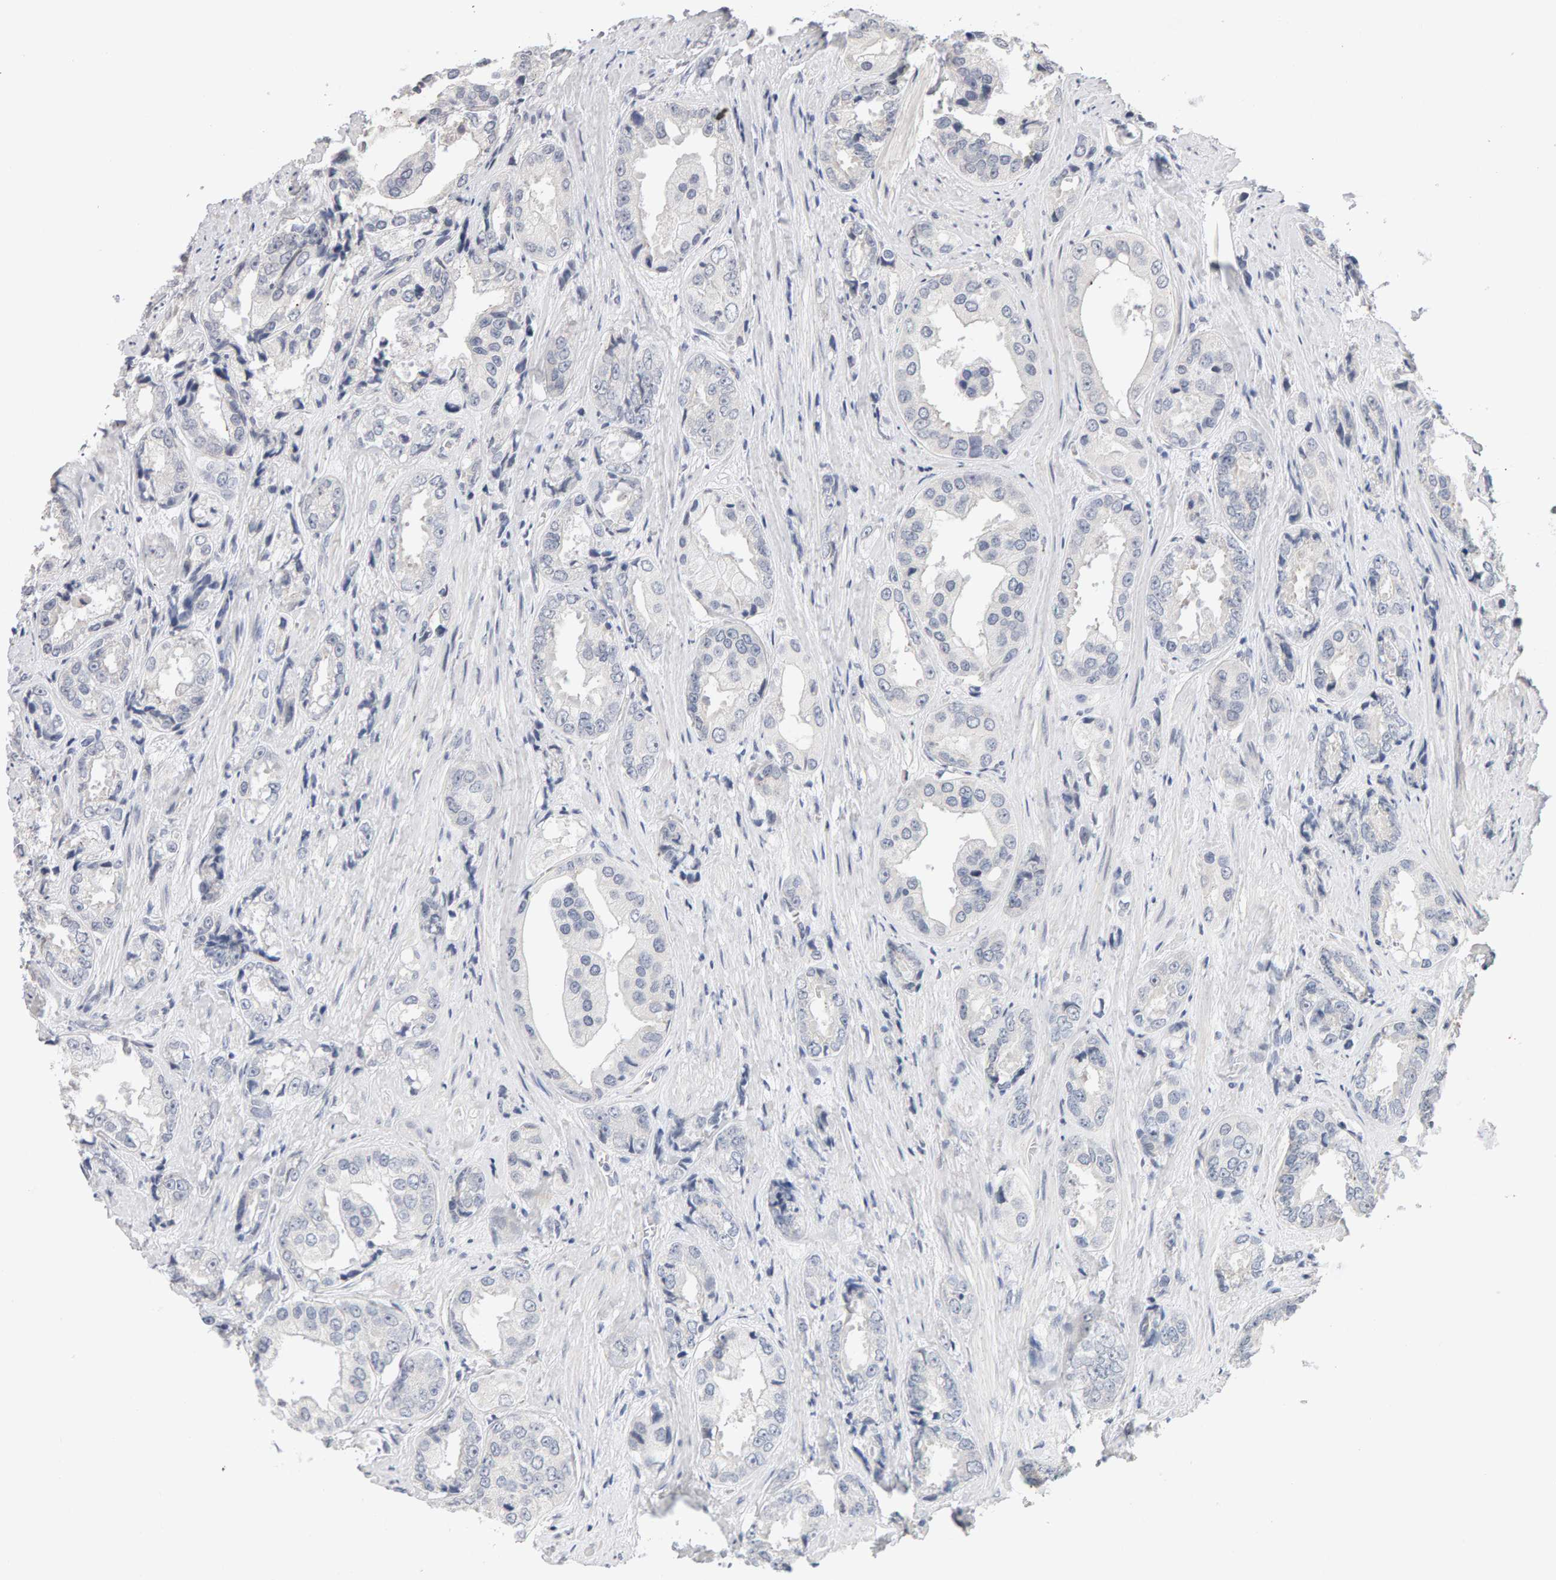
{"staining": {"intensity": "negative", "quantity": "none", "location": "none"}, "tissue": "prostate cancer", "cell_type": "Tumor cells", "image_type": "cancer", "snomed": [{"axis": "morphology", "description": "Adenocarcinoma, High grade"}, {"axis": "topography", "description": "Prostate"}], "caption": "Tumor cells show no significant protein expression in prostate high-grade adenocarcinoma. The staining was performed using DAB to visualize the protein expression in brown, while the nuclei were stained in blue with hematoxylin (Magnification: 20x).", "gene": "HNF4A", "patient": {"sex": "male", "age": 61}}